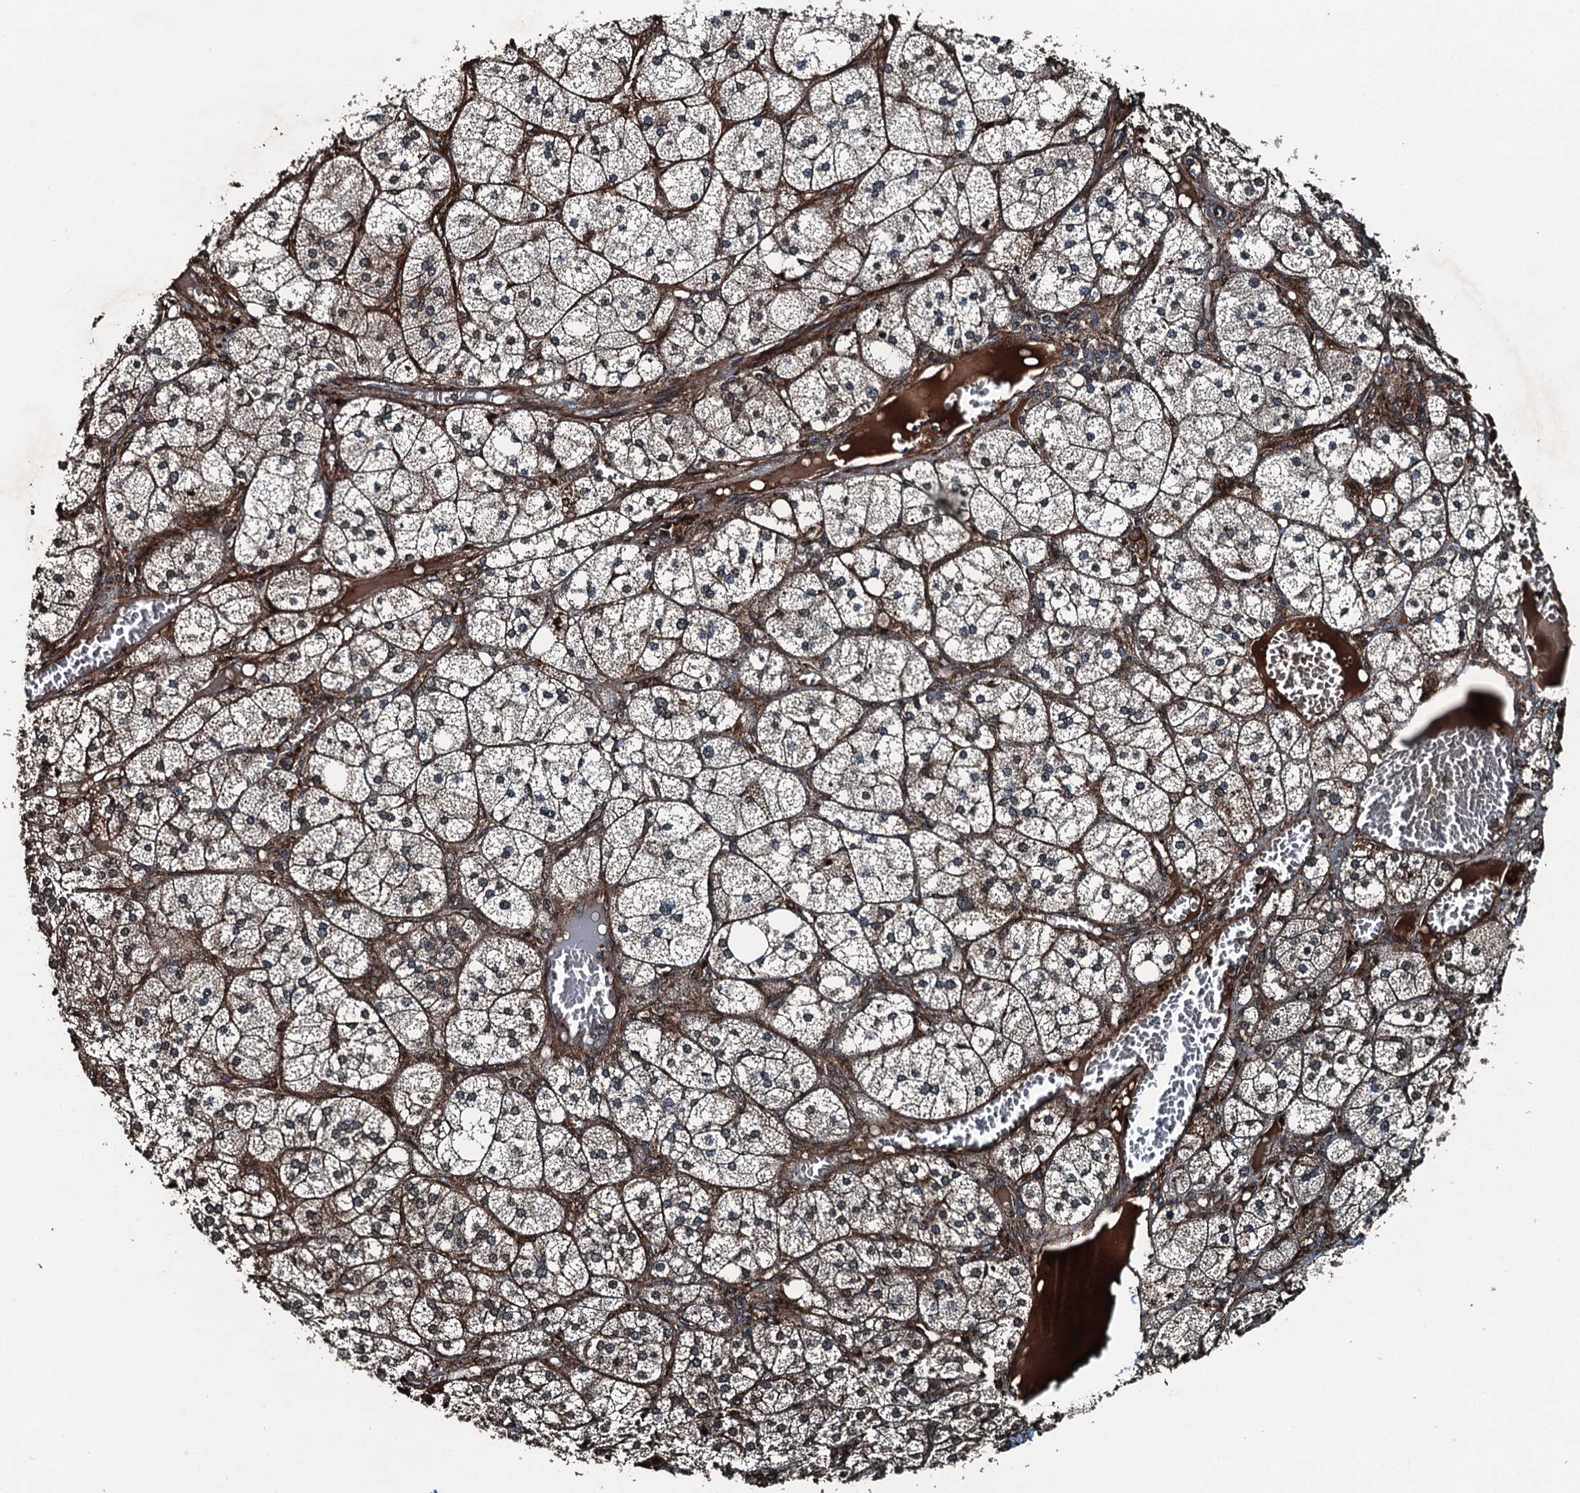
{"staining": {"intensity": "strong", "quantity": "25%-75%", "location": "cytoplasmic/membranous,nuclear"}, "tissue": "adrenal gland", "cell_type": "Glandular cells", "image_type": "normal", "snomed": [{"axis": "morphology", "description": "Normal tissue, NOS"}, {"axis": "topography", "description": "Adrenal gland"}], "caption": "This is a photomicrograph of immunohistochemistry (IHC) staining of benign adrenal gland, which shows strong expression in the cytoplasmic/membranous,nuclear of glandular cells.", "gene": "TCTN1", "patient": {"sex": "female", "age": 61}}